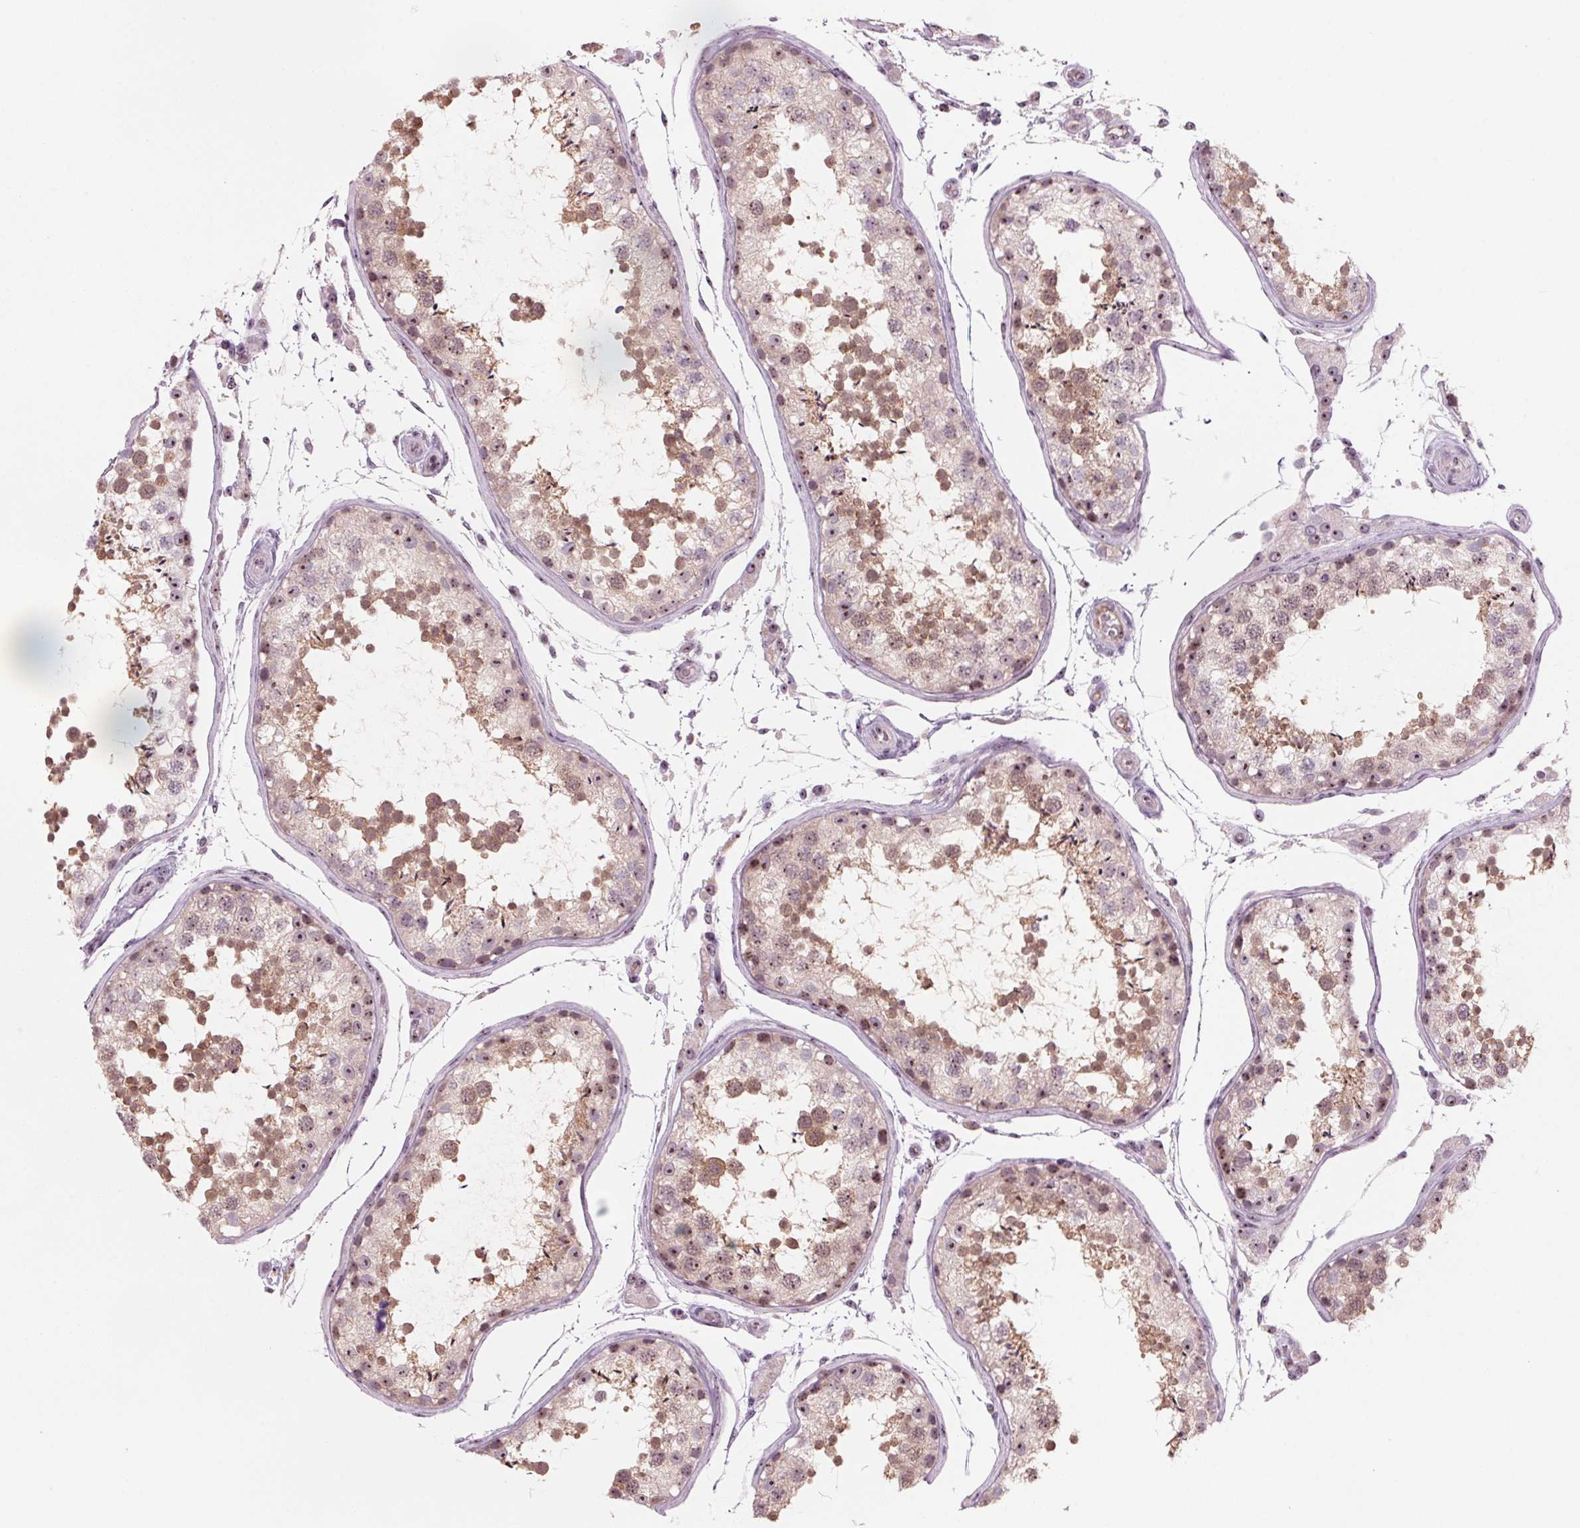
{"staining": {"intensity": "moderate", "quantity": ">75%", "location": "cytoplasmic/membranous,nuclear"}, "tissue": "testis", "cell_type": "Cells in seminiferous ducts", "image_type": "normal", "snomed": [{"axis": "morphology", "description": "Normal tissue, NOS"}, {"axis": "topography", "description": "Testis"}], "caption": "Protein staining of unremarkable testis reveals moderate cytoplasmic/membranous,nuclear positivity in approximately >75% of cells in seminiferous ducts.", "gene": "DNTTIP2", "patient": {"sex": "male", "age": 29}}